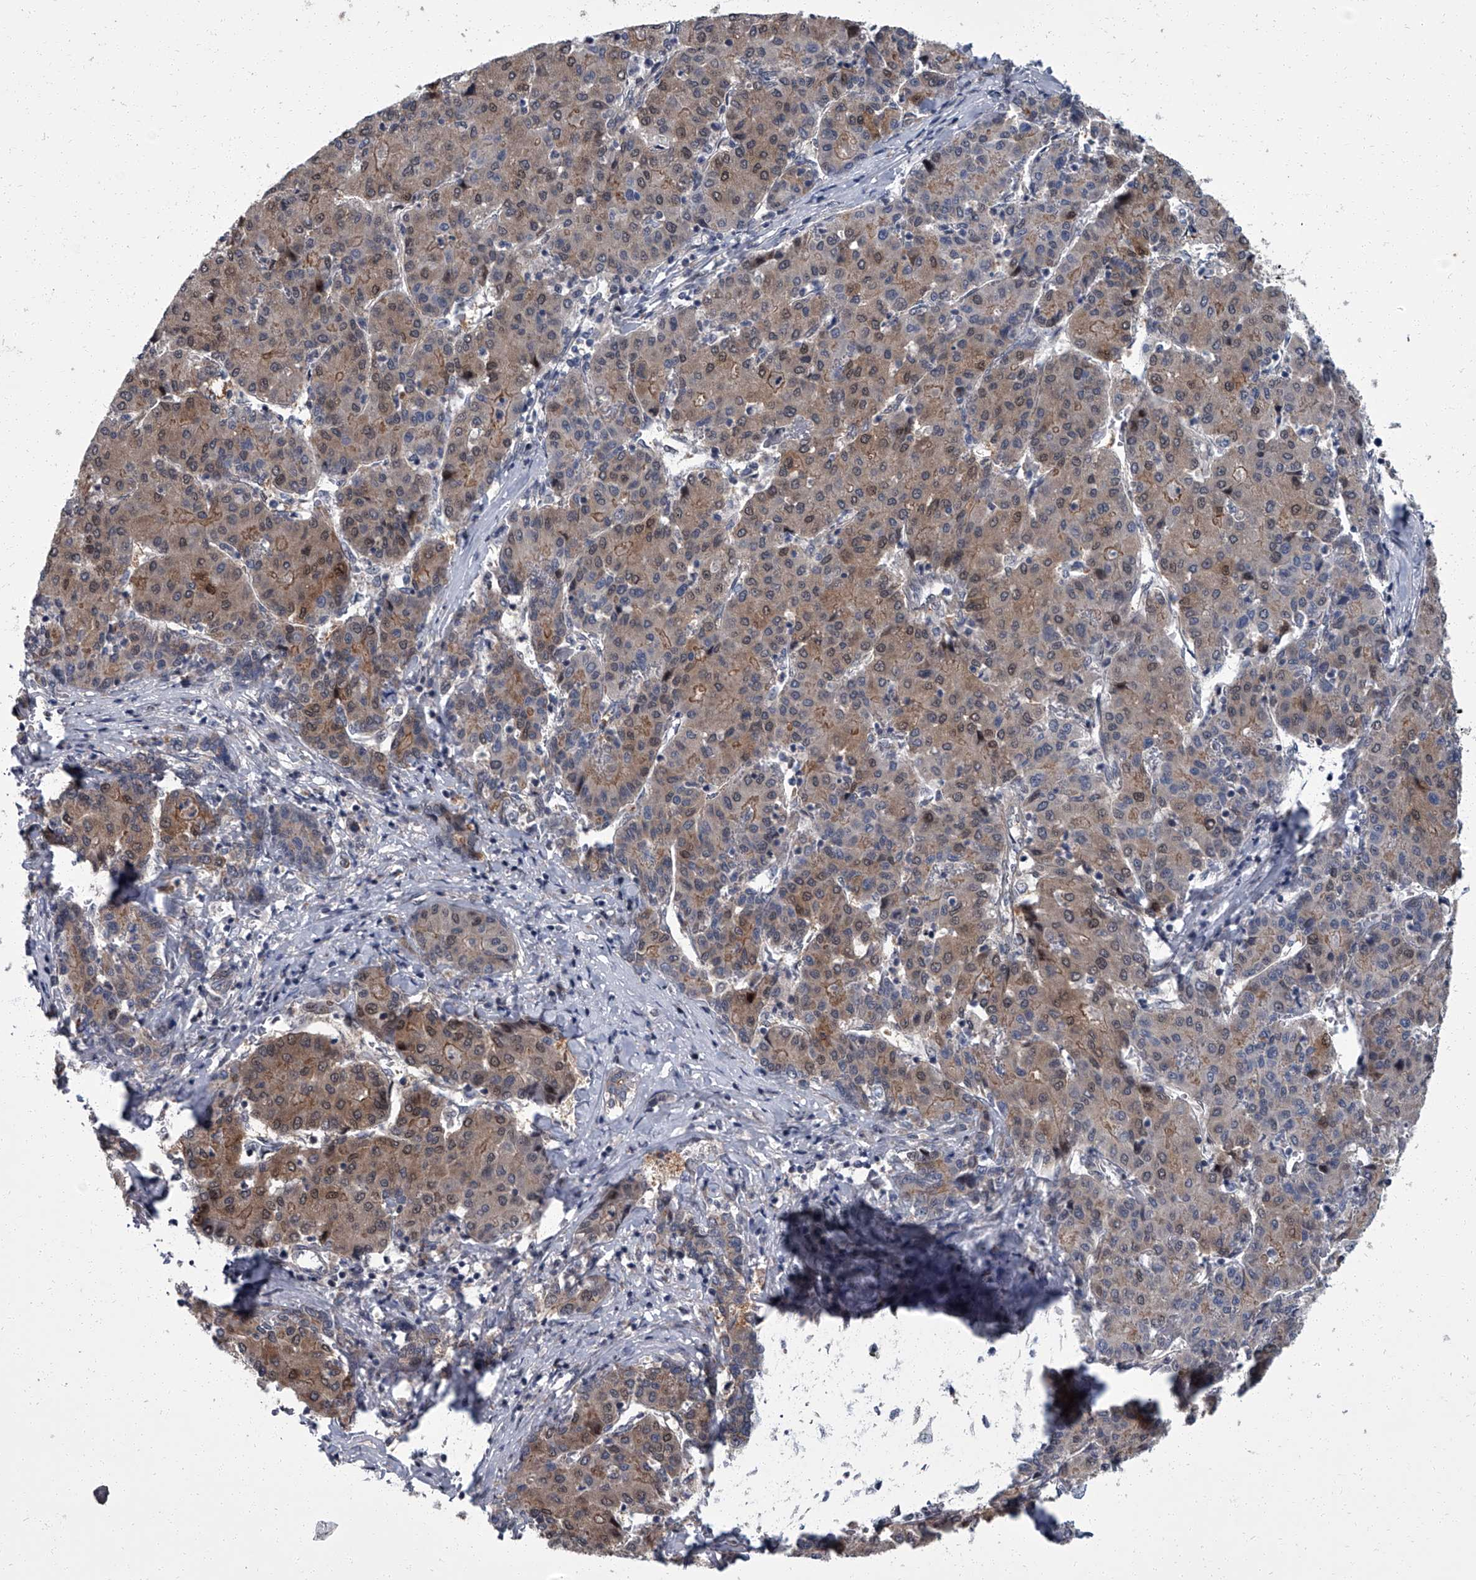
{"staining": {"intensity": "moderate", "quantity": "25%-75%", "location": "cytoplasmic/membranous,nuclear"}, "tissue": "liver cancer", "cell_type": "Tumor cells", "image_type": "cancer", "snomed": [{"axis": "morphology", "description": "Carcinoma, Hepatocellular, NOS"}, {"axis": "topography", "description": "Liver"}], "caption": "An image of liver hepatocellular carcinoma stained for a protein exhibits moderate cytoplasmic/membranous and nuclear brown staining in tumor cells.", "gene": "ZNF274", "patient": {"sex": "male", "age": 65}}